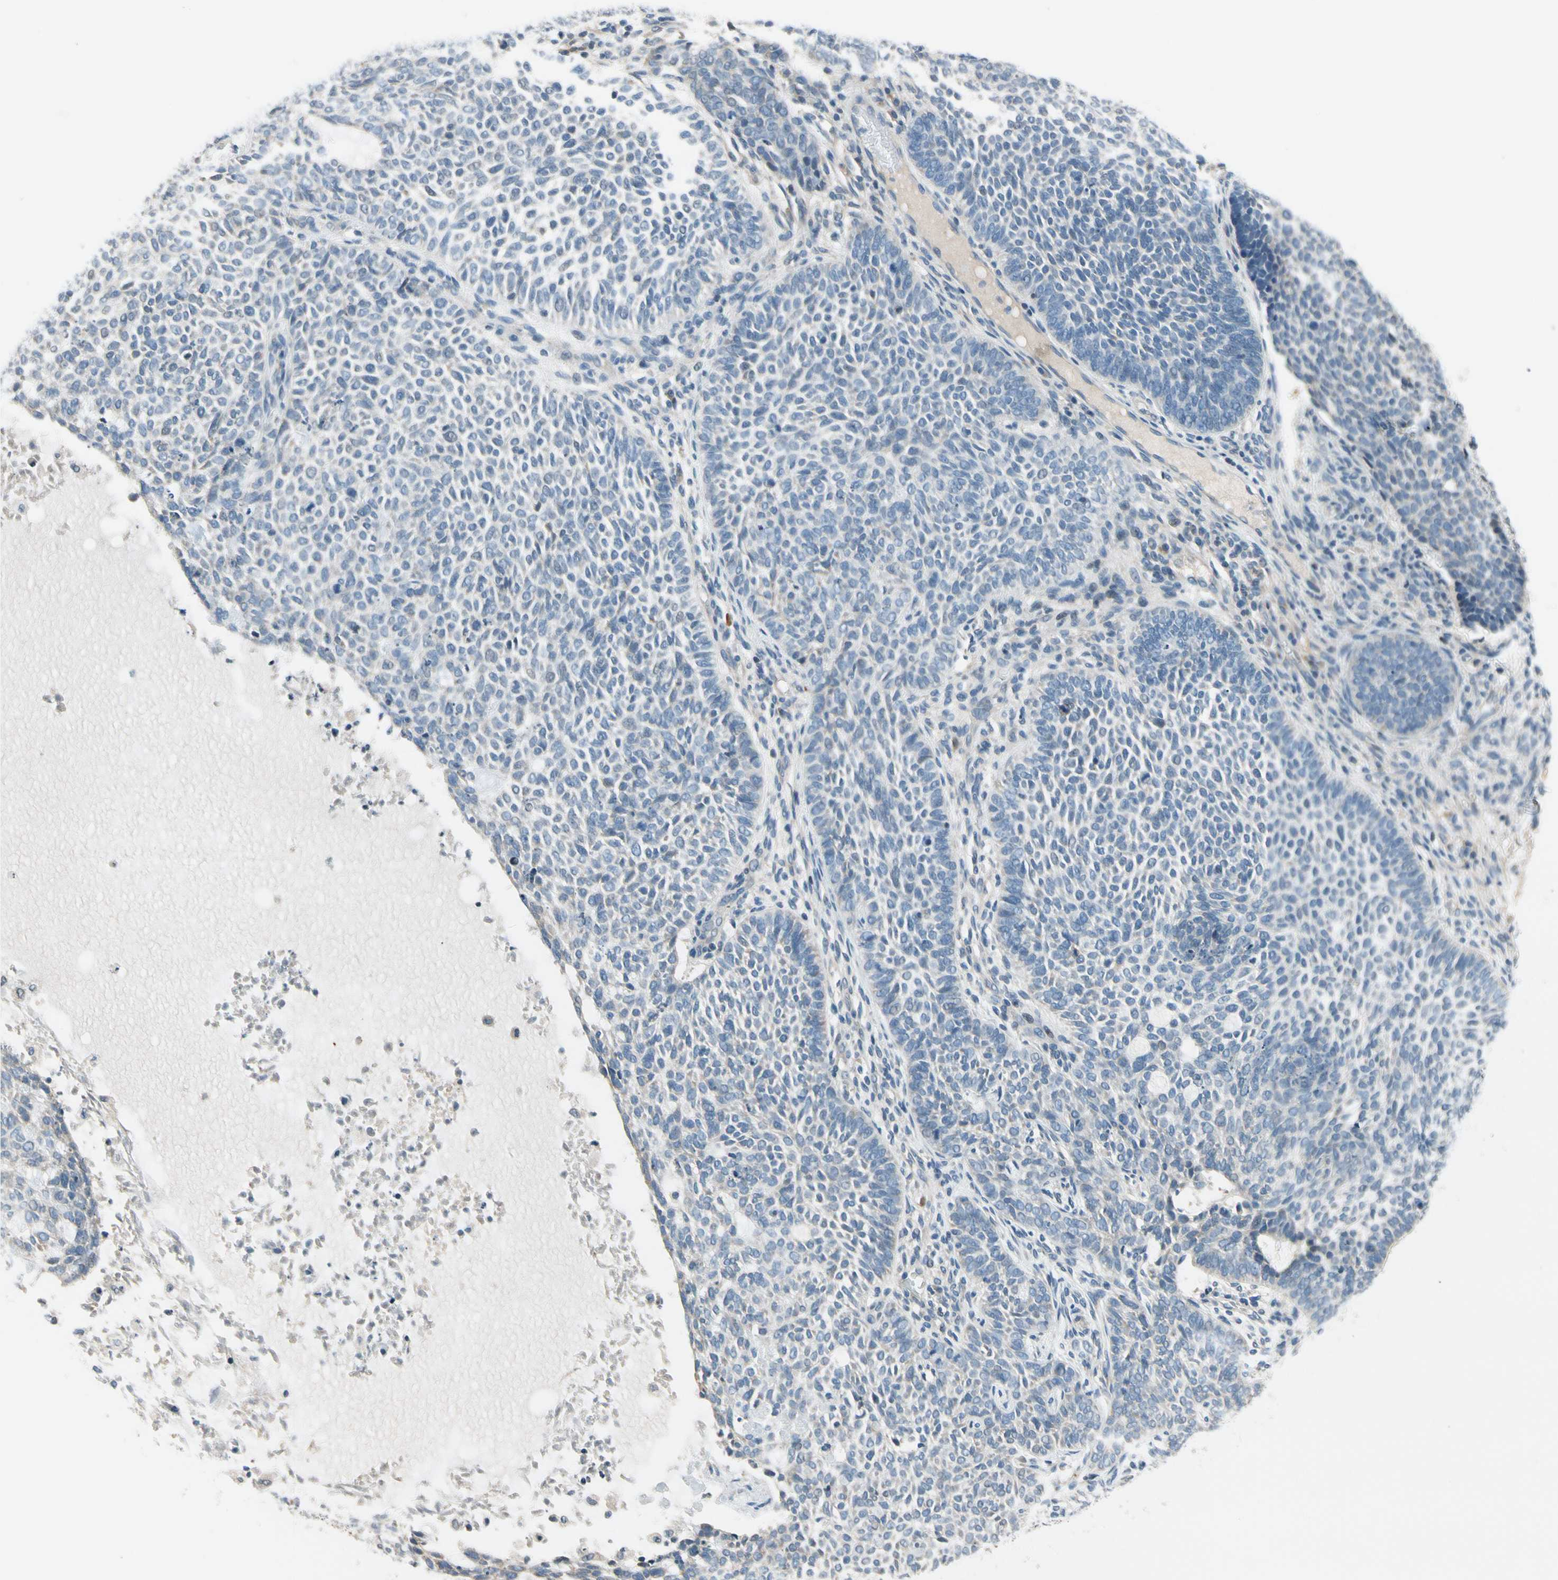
{"staining": {"intensity": "negative", "quantity": "none", "location": "none"}, "tissue": "skin cancer", "cell_type": "Tumor cells", "image_type": "cancer", "snomed": [{"axis": "morphology", "description": "Basal cell carcinoma"}, {"axis": "topography", "description": "Skin"}], "caption": "The histopathology image displays no staining of tumor cells in skin basal cell carcinoma.", "gene": "PIP5K1B", "patient": {"sex": "male", "age": 87}}